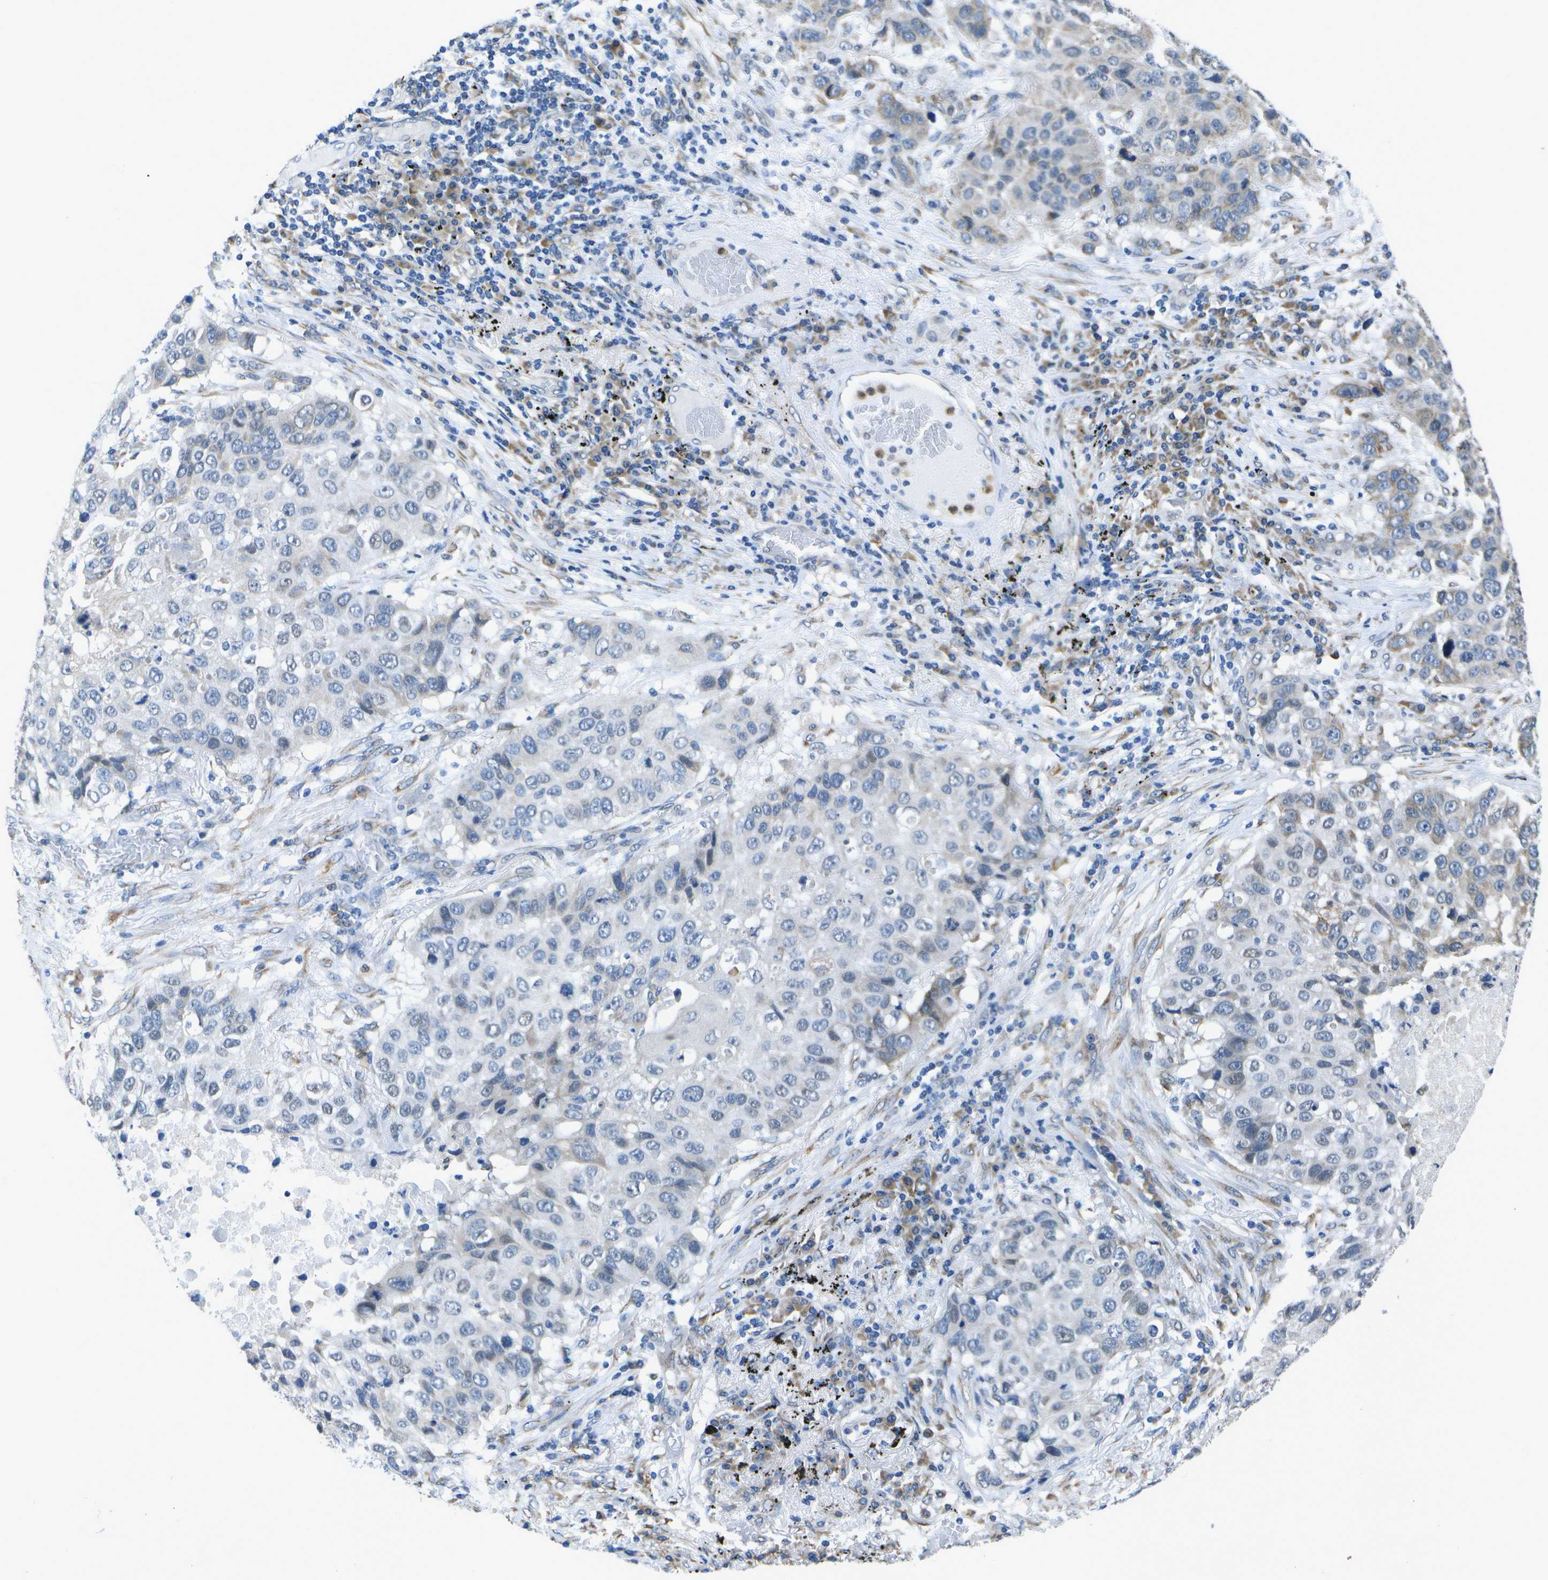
{"staining": {"intensity": "weak", "quantity": "<25%", "location": "cytoplasmic/membranous"}, "tissue": "lung cancer", "cell_type": "Tumor cells", "image_type": "cancer", "snomed": [{"axis": "morphology", "description": "Squamous cell carcinoma, NOS"}, {"axis": "topography", "description": "Lung"}], "caption": "Immunohistochemistry (IHC) of human squamous cell carcinoma (lung) shows no positivity in tumor cells.", "gene": "DSE", "patient": {"sex": "male", "age": 57}}